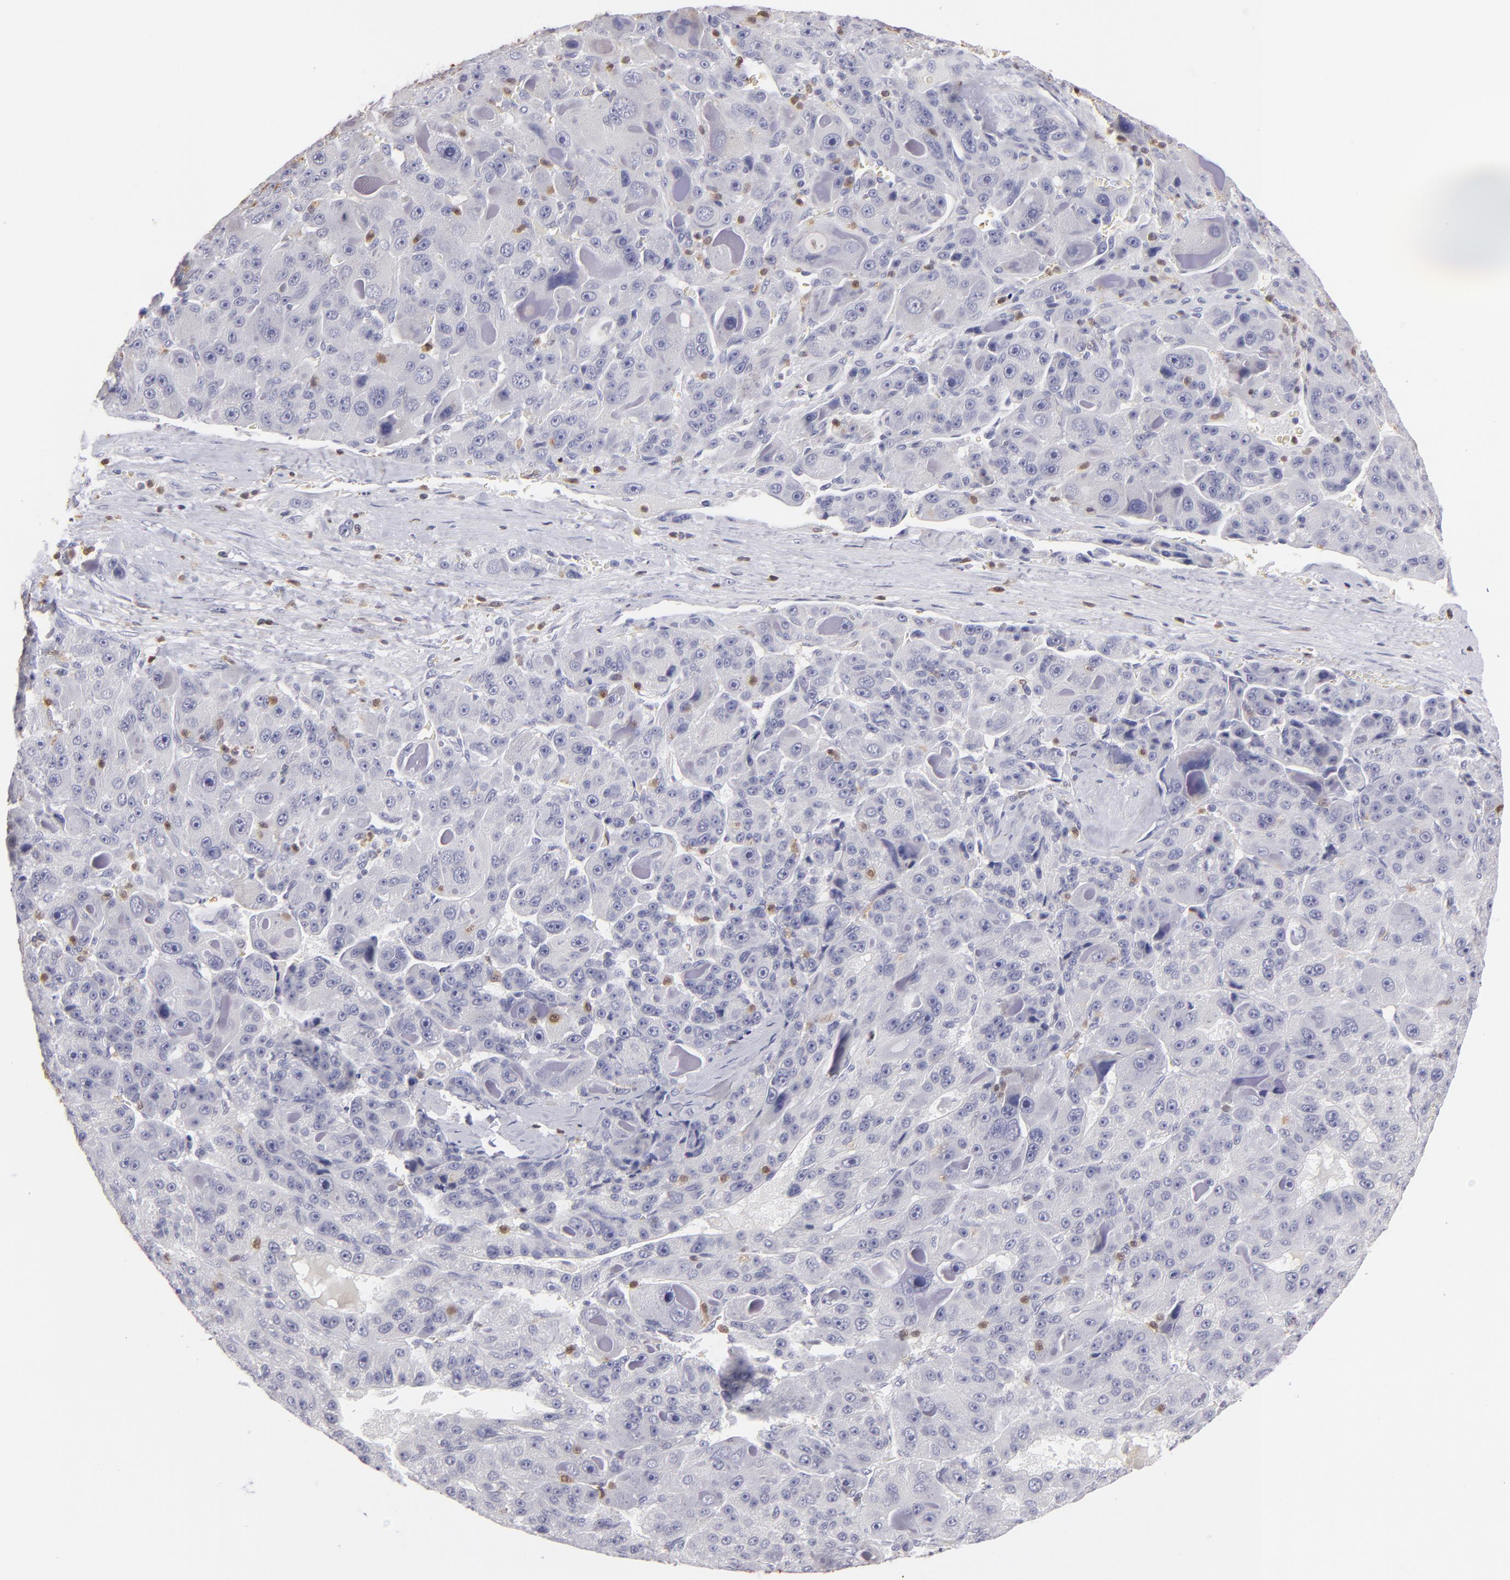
{"staining": {"intensity": "weak", "quantity": "<25%", "location": "cytoplasmic/membranous,nuclear"}, "tissue": "liver cancer", "cell_type": "Tumor cells", "image_type": "cancer", "snomed": [{"axis": "morphology", "description": "Carcinoma, Hepatocellular, NOS"}, {"axis": "topography", "description": "Liver"}], "caption": "IHC micrograph of neoplastic tissue: hepatocellular carcinoma (liver) stained with DAB displays no significant protein positivity in tumor cells.", "gene": "S100A2", "patient": {"sex": "male", "age": 76}}